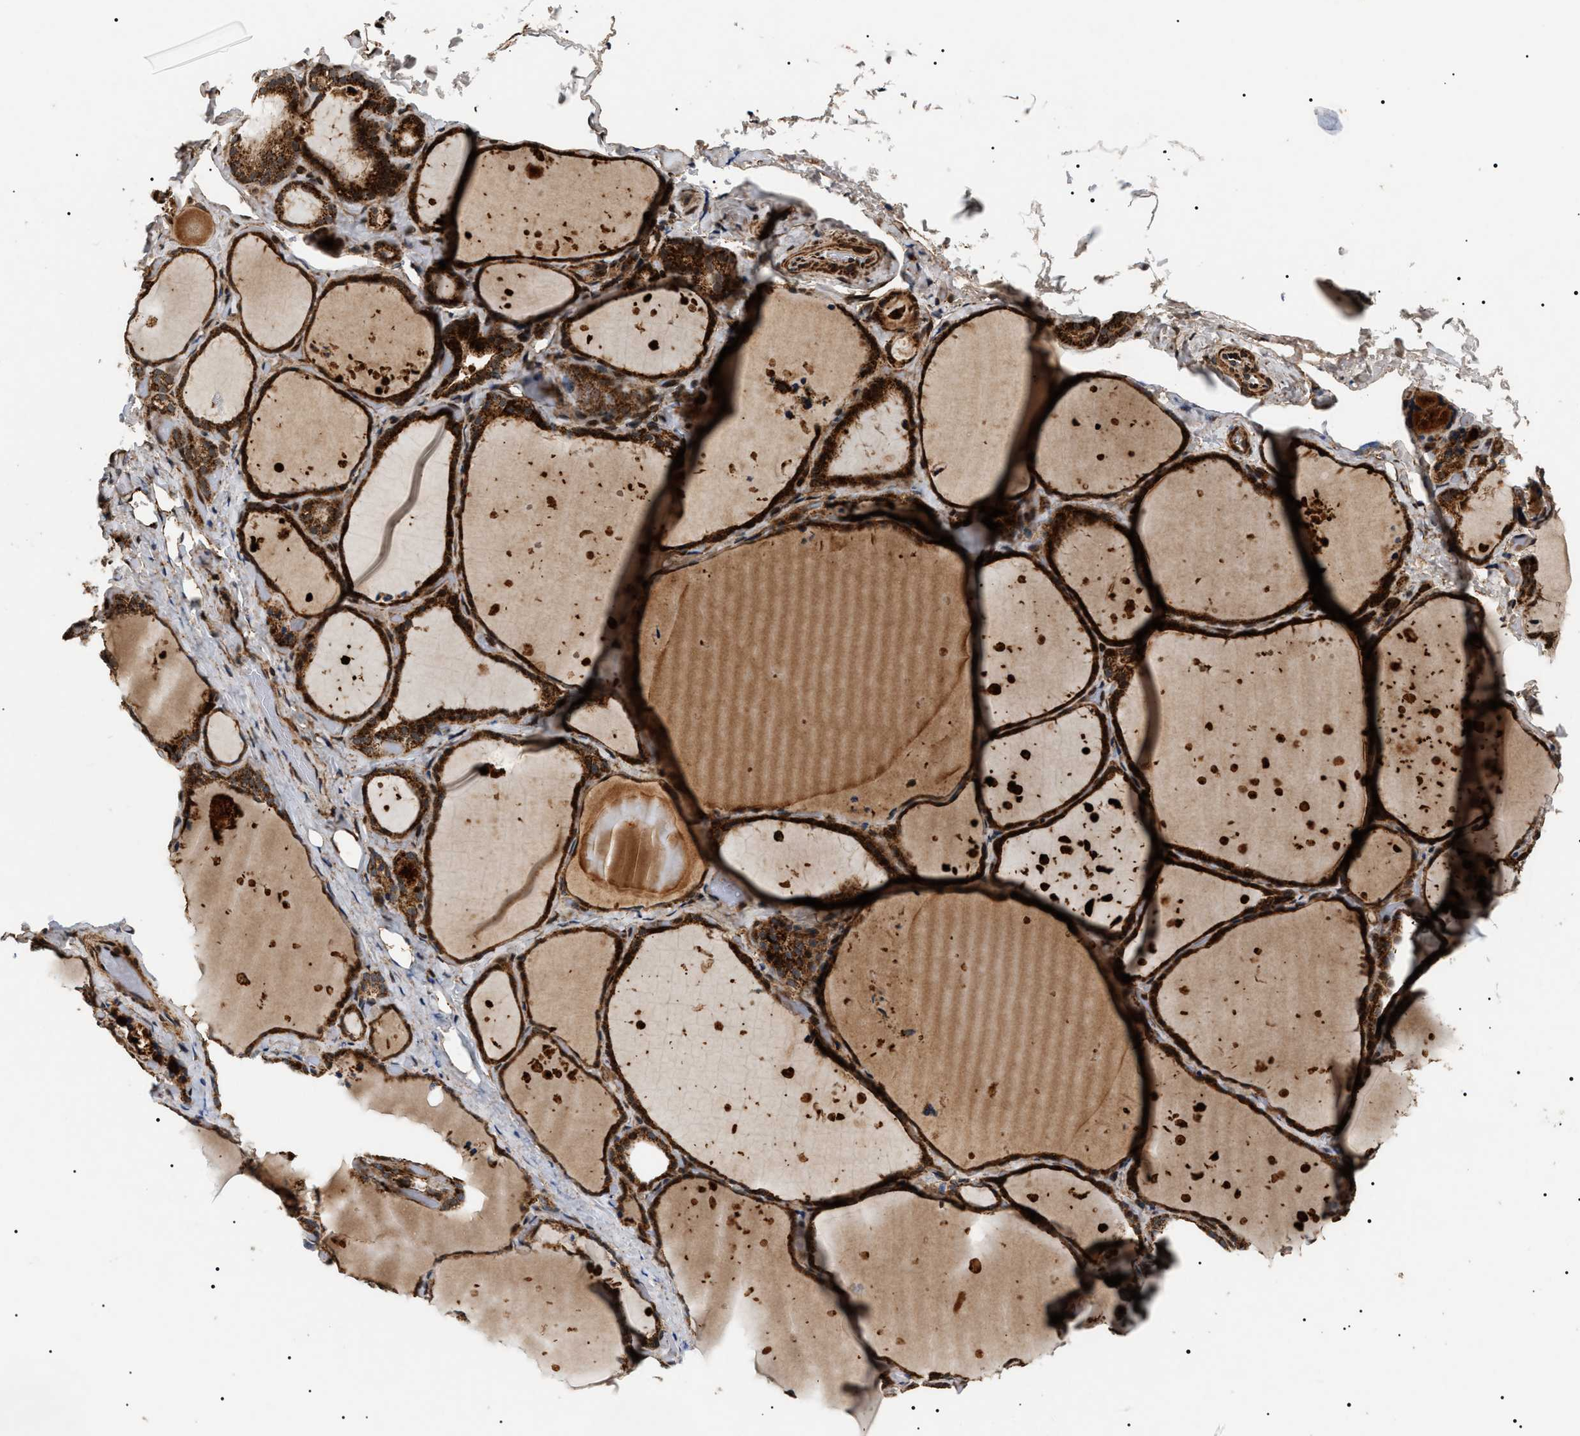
{"staining": {"intensity": "strong", "quantity": ">75%", "location": "cytoplasmic/membranous"}, "tissue": "thyroid gland", "cell_type": "Glandular cells", "image_type": "normal", "snomed": [{"axis": "morphology", "description": "Normal tissue, NOS"}, {"axis": "topography", "description": "Thyroid gland"}], "caption": "Normal thyroid gland shows strong cytoplasmic/membranous positivity in about >75% of glandular cells (DAB (3,3'-diaminobenzidine) IHC, brown staining for protein, blue staining for nuclei)..", "gene": "ZBTB26", "patient": {"sex": "female", "age": 44}}